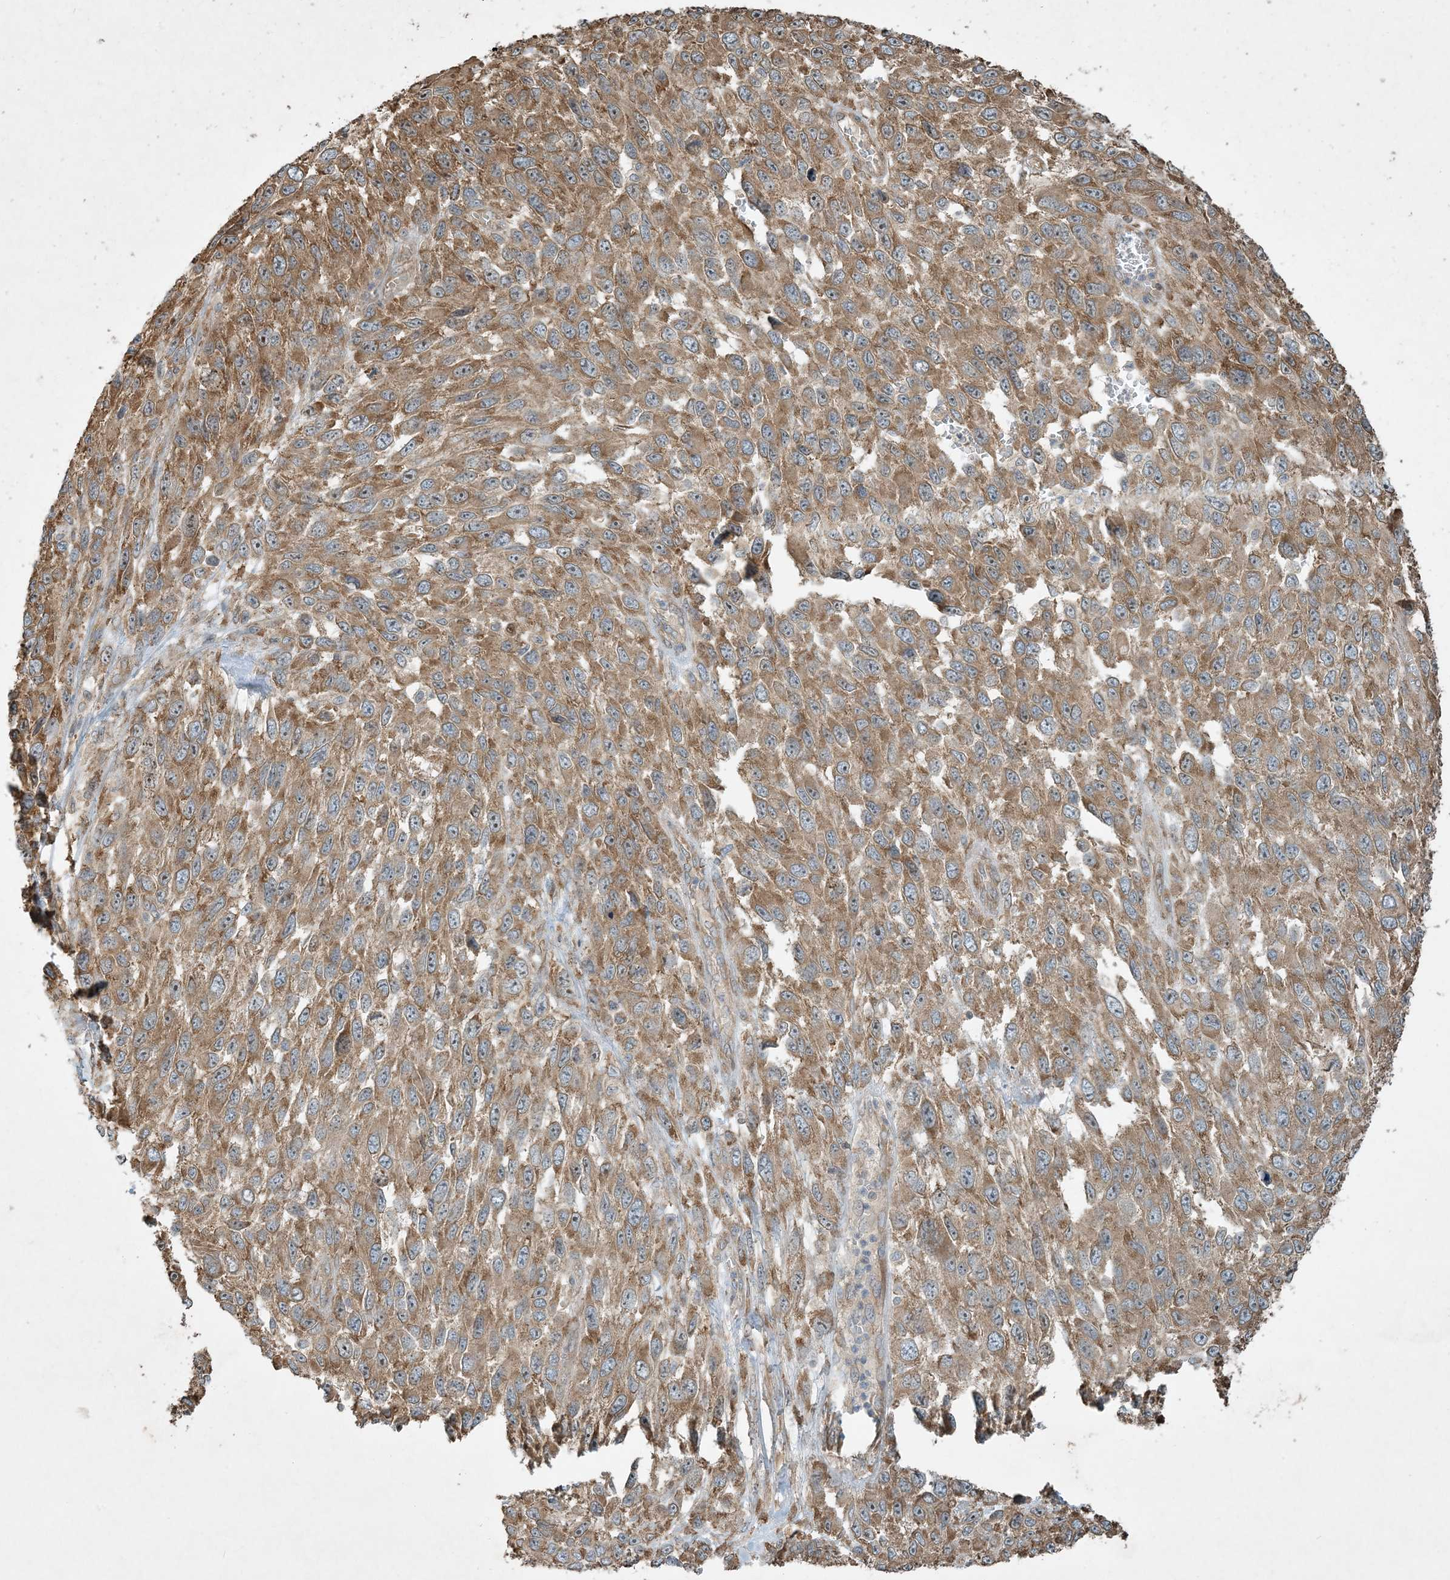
{"staining": {"intensity": "moderate", "quantity": ">75%", "location": "cytoplasmic/membranous"}, "tissue": "melanoma", "cell_type": "Tumor cells", "image_type": "cancer", "snomed": [{"axis": "morphology", "description": "Malignant melanoma, NOS"}, {"axis": "topography", "description": "Skin"}], "caption": "Immunohistochemistry micrograph of malignant melanoma stained for a protein (brown), which demonstrates medium levels of moderate cytoplasmic/membranous expression in approximately >75% of tumor cells.", "gene": "COMMD8", "patient": {"sex": "female", "age": 96}}